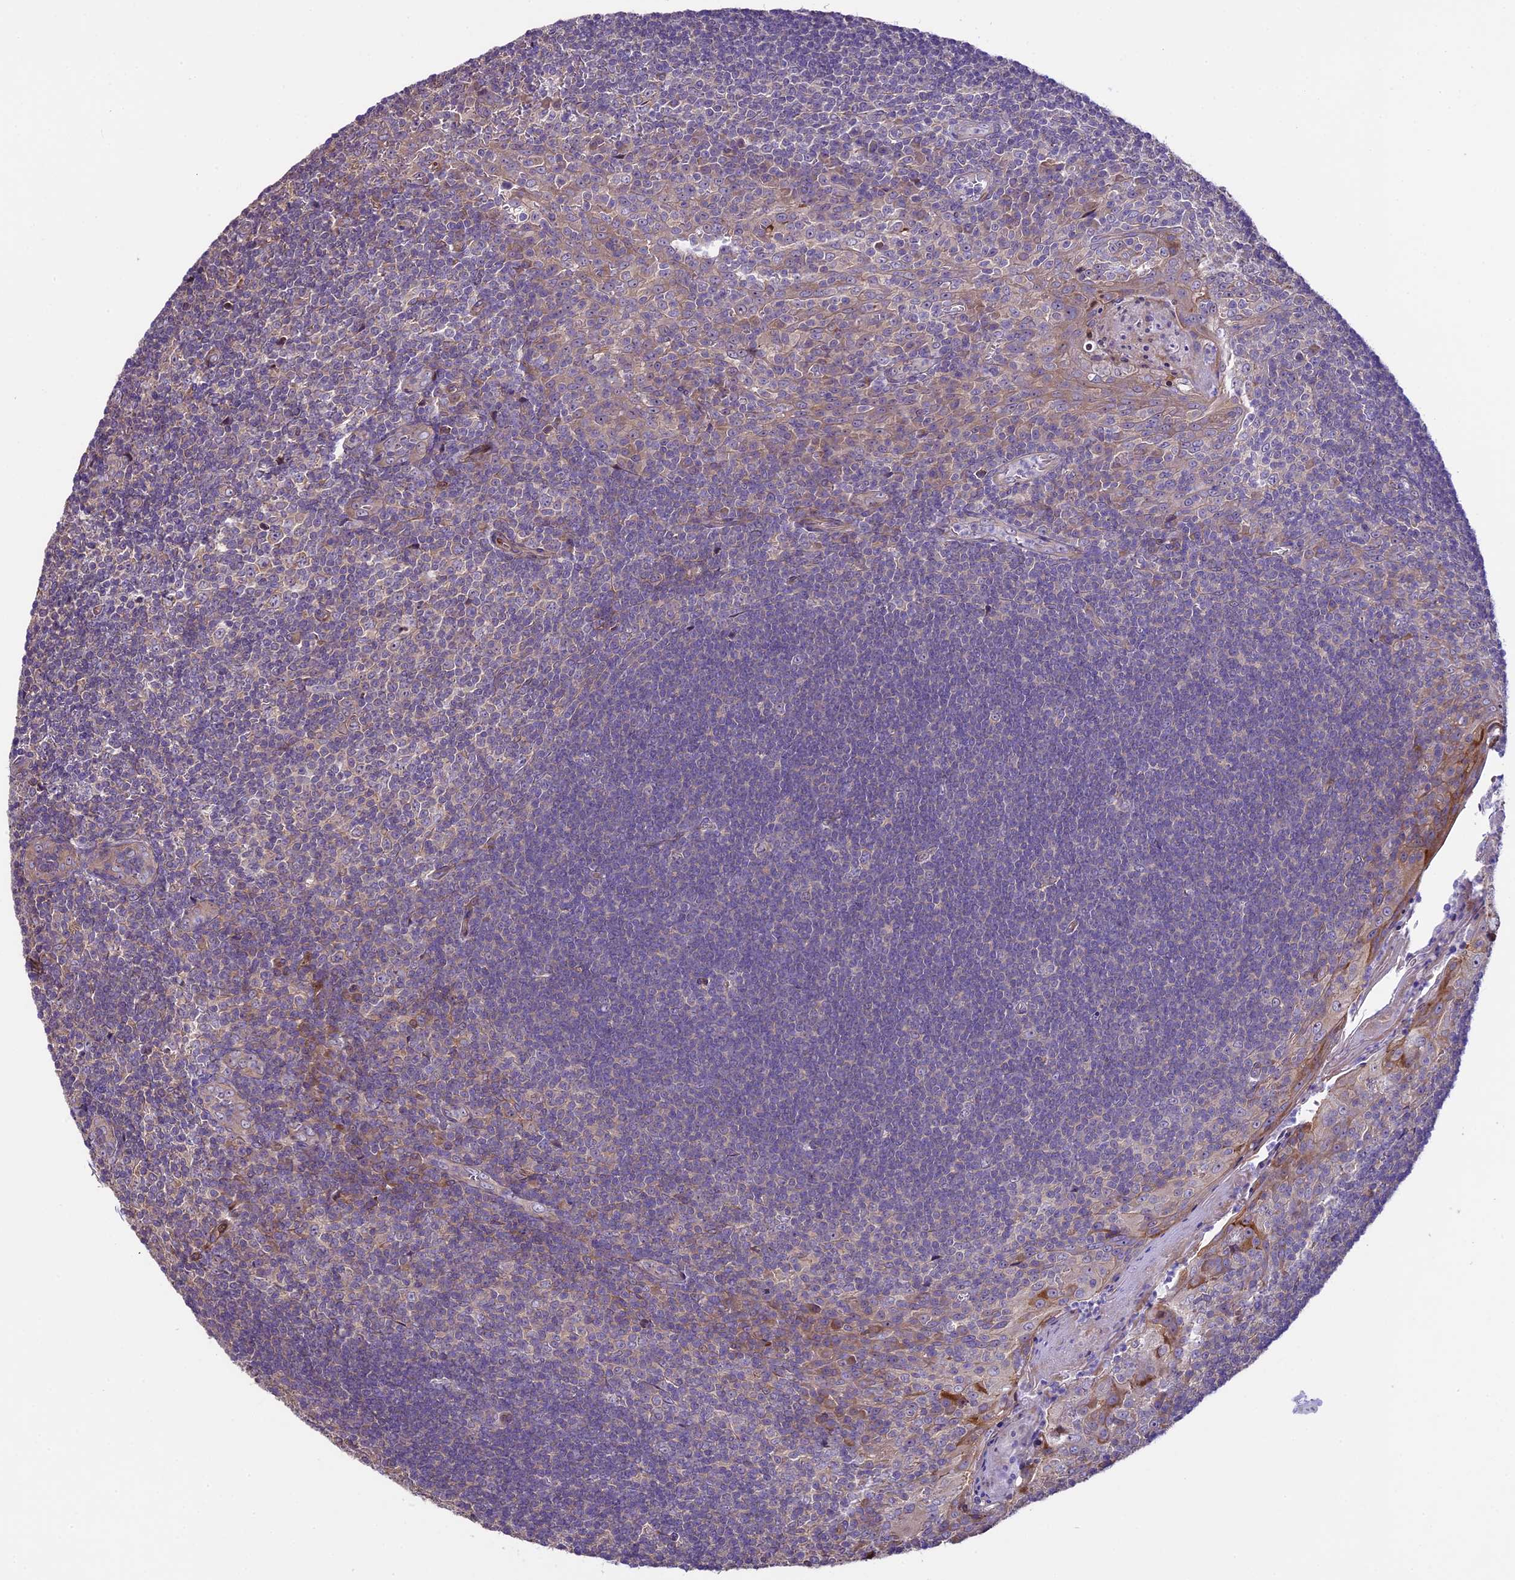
{"staining": {"intensity": "weak", "quantity": "25%-75%", "location": "cytoplasmic/membranous"}, "tissue": "tonsil", "cell_type": "Germinal center cells", "image_type": "normal", "snomed": [{"axis": "morphology", "description": "Normal tissue, NOS"}, {"axis": "topography", "description": "Tonsil"}], "caption": "Protein expression by immunohistochemistry (IHC) displays weak cytoplasmic/membranous expression in approximately 25%-75% of germinal center cells in unremarkable tonsil. The protein of interest is shown in brown color, while the nuclei are stained blue.", "gene": "SPIRE1", "patient": {"sex": "male", "age": 27}}